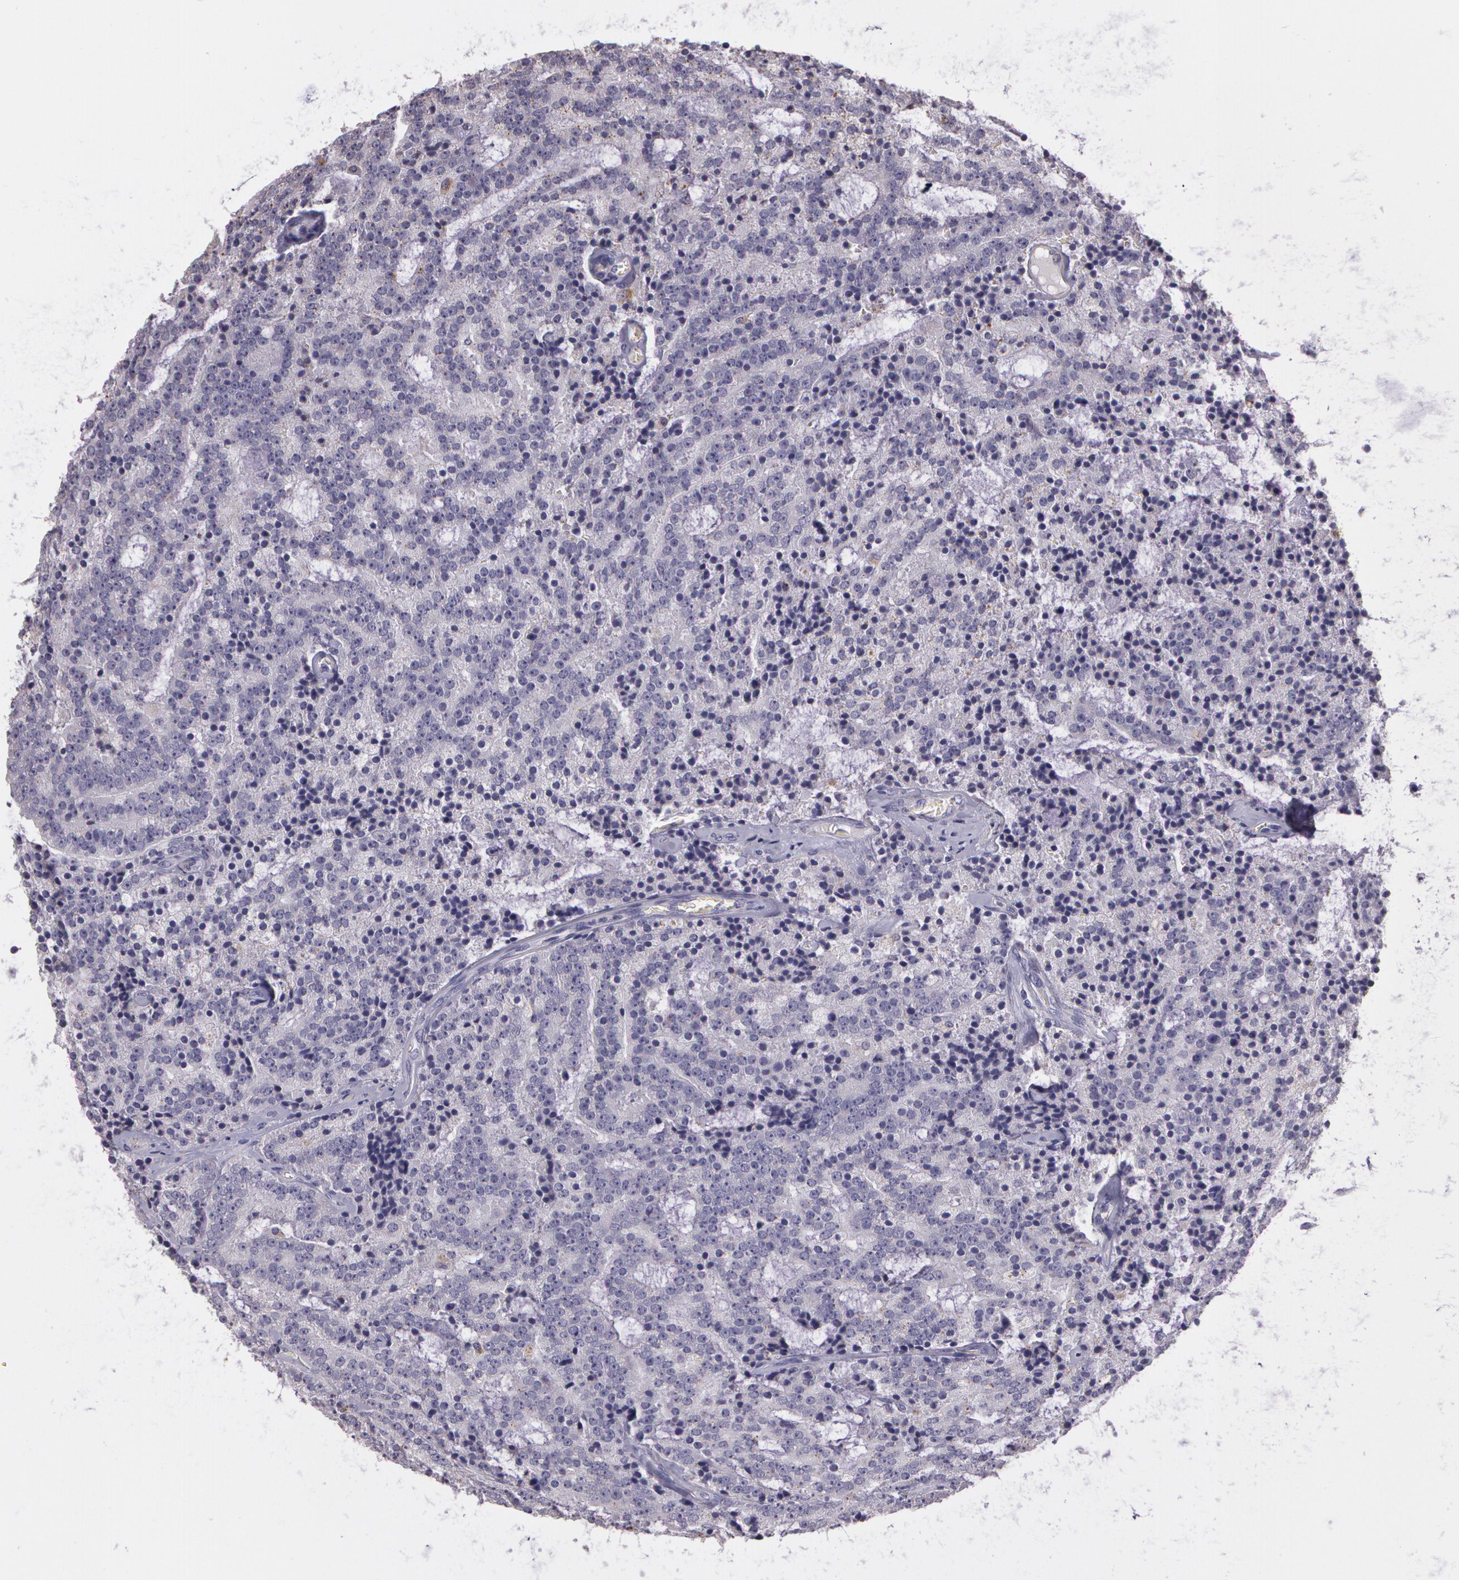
{"staining": {"intensity": "negative", "quantity": "none", "location": "none"}, "tissue": "prostate cancer", "cell_type": "Tumor cells", "image_type": "cancer", "snomed": [{"axis": "morphology", "description": "Adenocarcinoma, Medium grade"}, {"axis": "topography", "description": "Prostate"}], "caption": "A high-resolution micrograph shows immunohistochemistry staining of medium-grade adenocarcinoma (prostate), which shows no significant positivity in tumor cells.", "gene": "G2E3", "patient": {"sex": "male", "age": 65}}